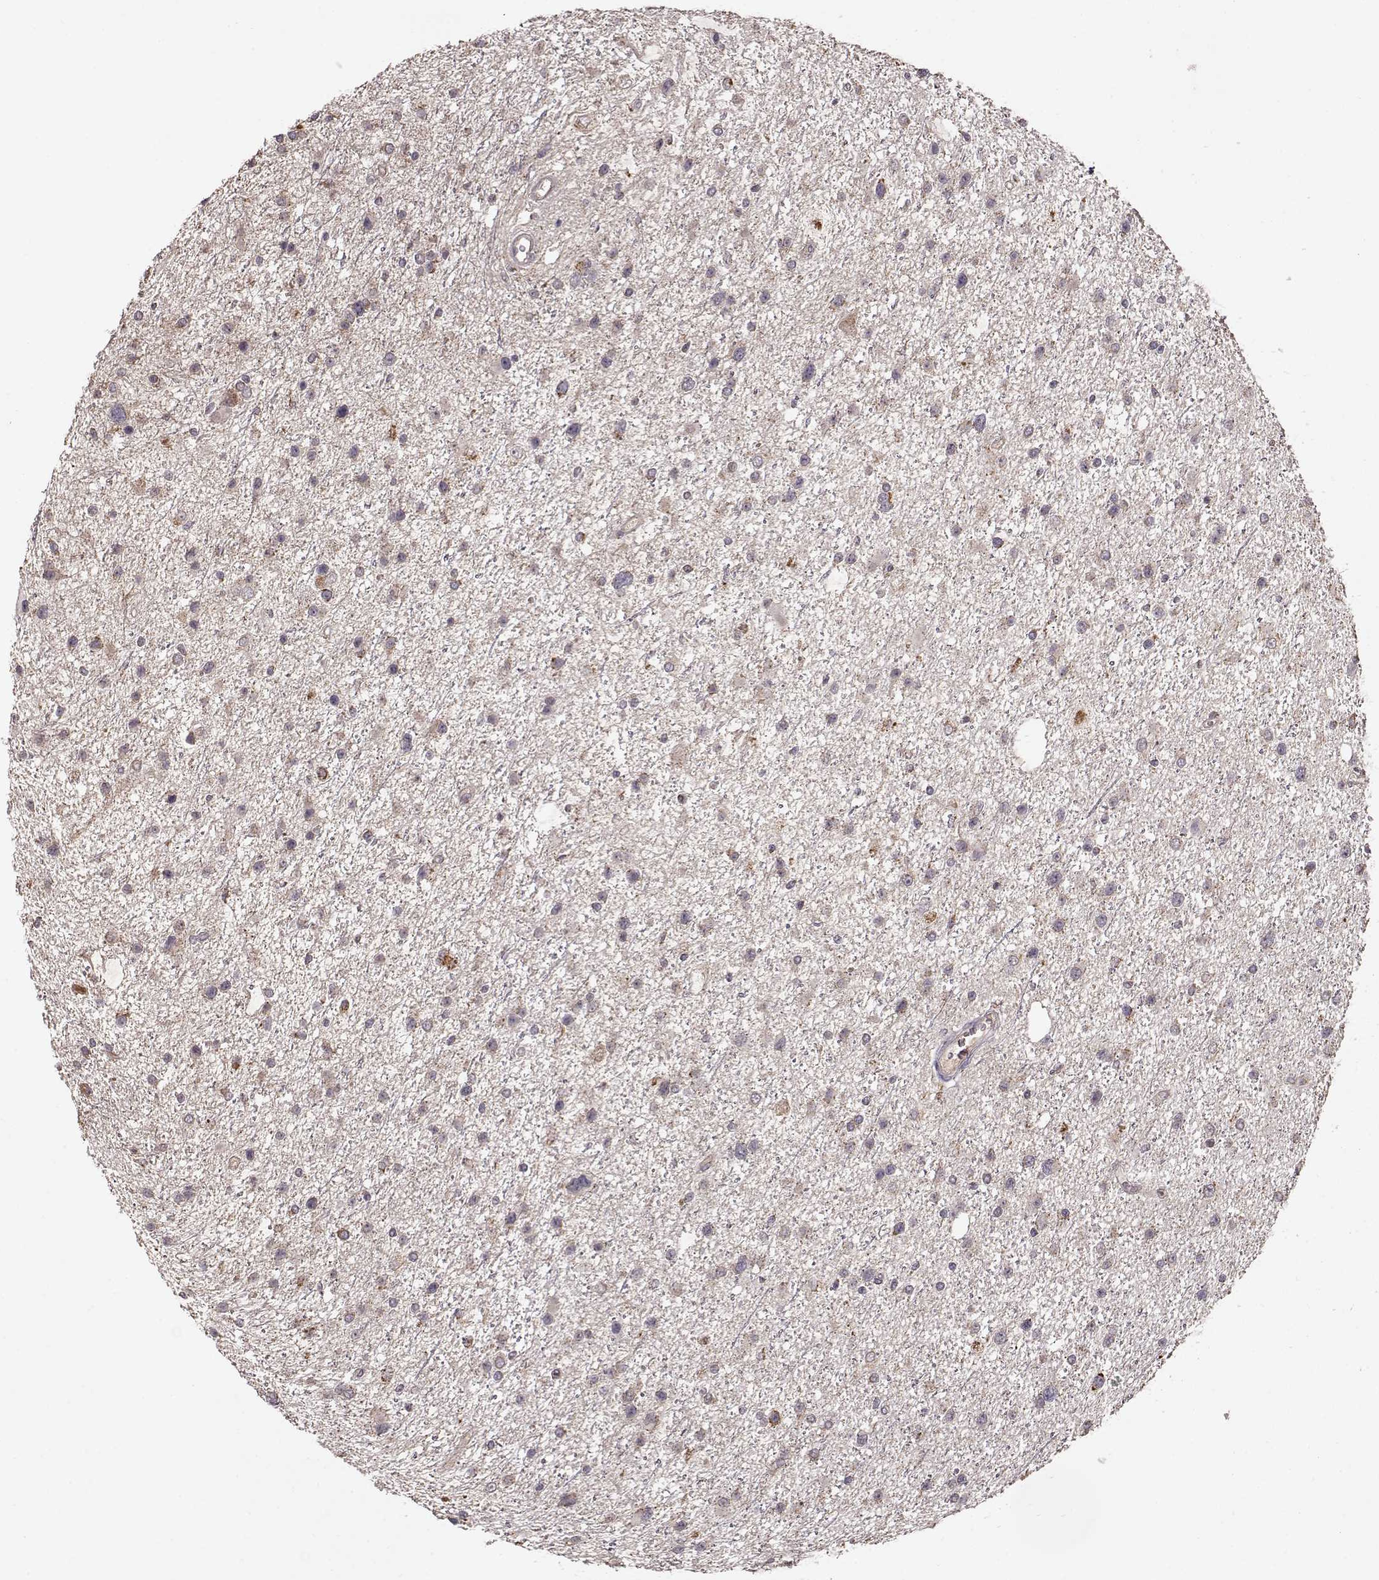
{"staining": {"intensity": "weak", "quantity": ">75%", "location": "cytoplasmic/membranous"}, "tissue": "glioma", "cell_type": "Tumor cells", "image_type": "cancer", "snomed": [{"axis": "morphology", "description": "Glioma, malignant, Low grade"}, {"axis": "topography", "description": "Brain"}], "caption": "A brown stain highlights weak cytoplasmic/membranous staining of a protein in human malignant low-grade glioma tumor cells.", "gene": "CMTM3", "patient": {"sex": "female", "age": 32}}